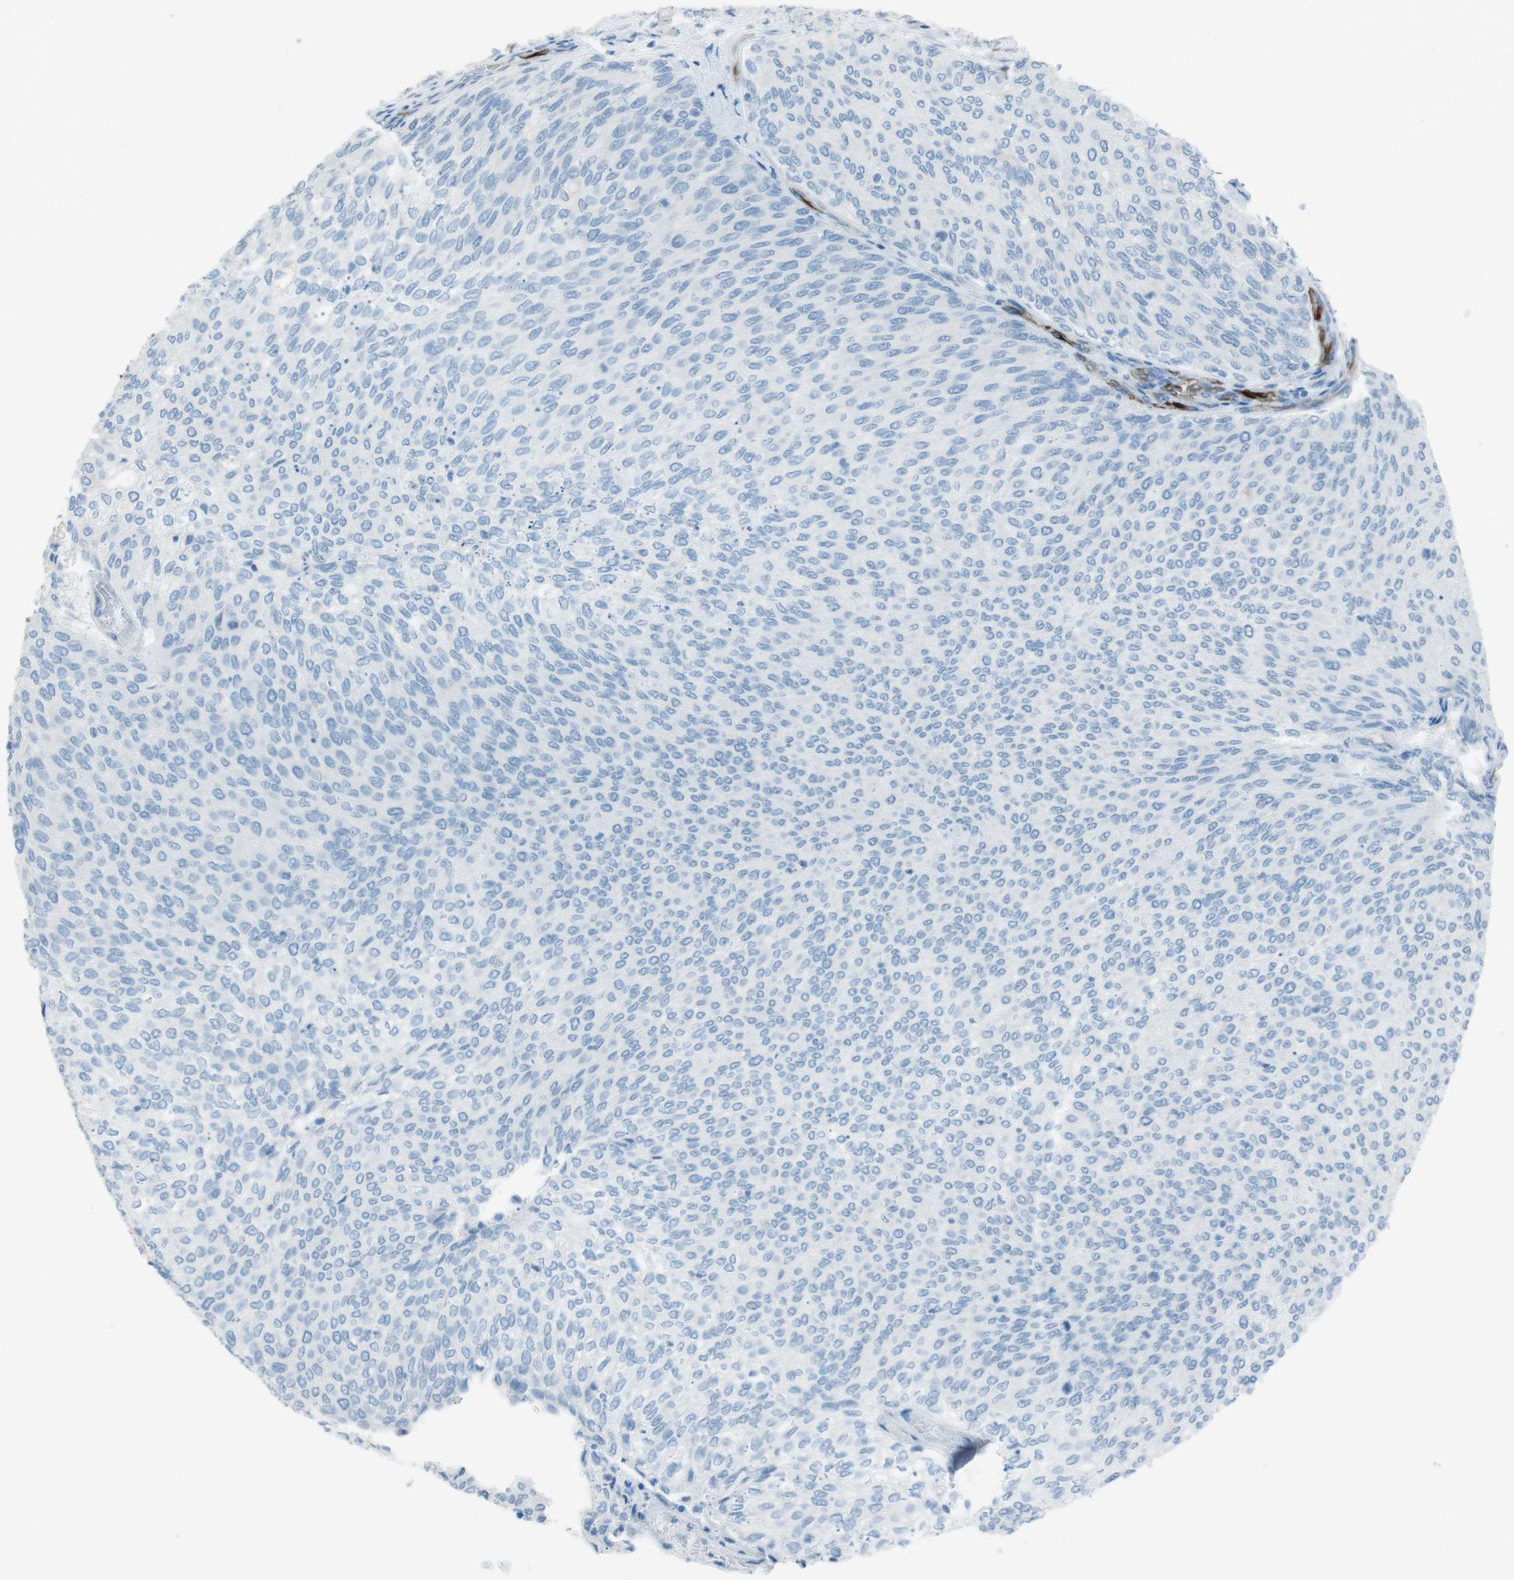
{"staining": {"intensity": "negative", "quantity": "none", "location": "none"}, "tissue": "urothelial cancer", "cell_type": "Tumor cells", "image_type": "cancer", "snomed": [{"axis": "morphology", "description": "Urothelial carcinoma, Low grade"}, {"axis": "topography", "description": "Urinary bladder"}], "caption": "IHC photomicrograph of human low-grade urothelial carcinoma stained for a protein (brown), which shows no positivity in tumor cells.", "gene": "TUBB2A", "patient": {"sex": "female", "age": 79}}